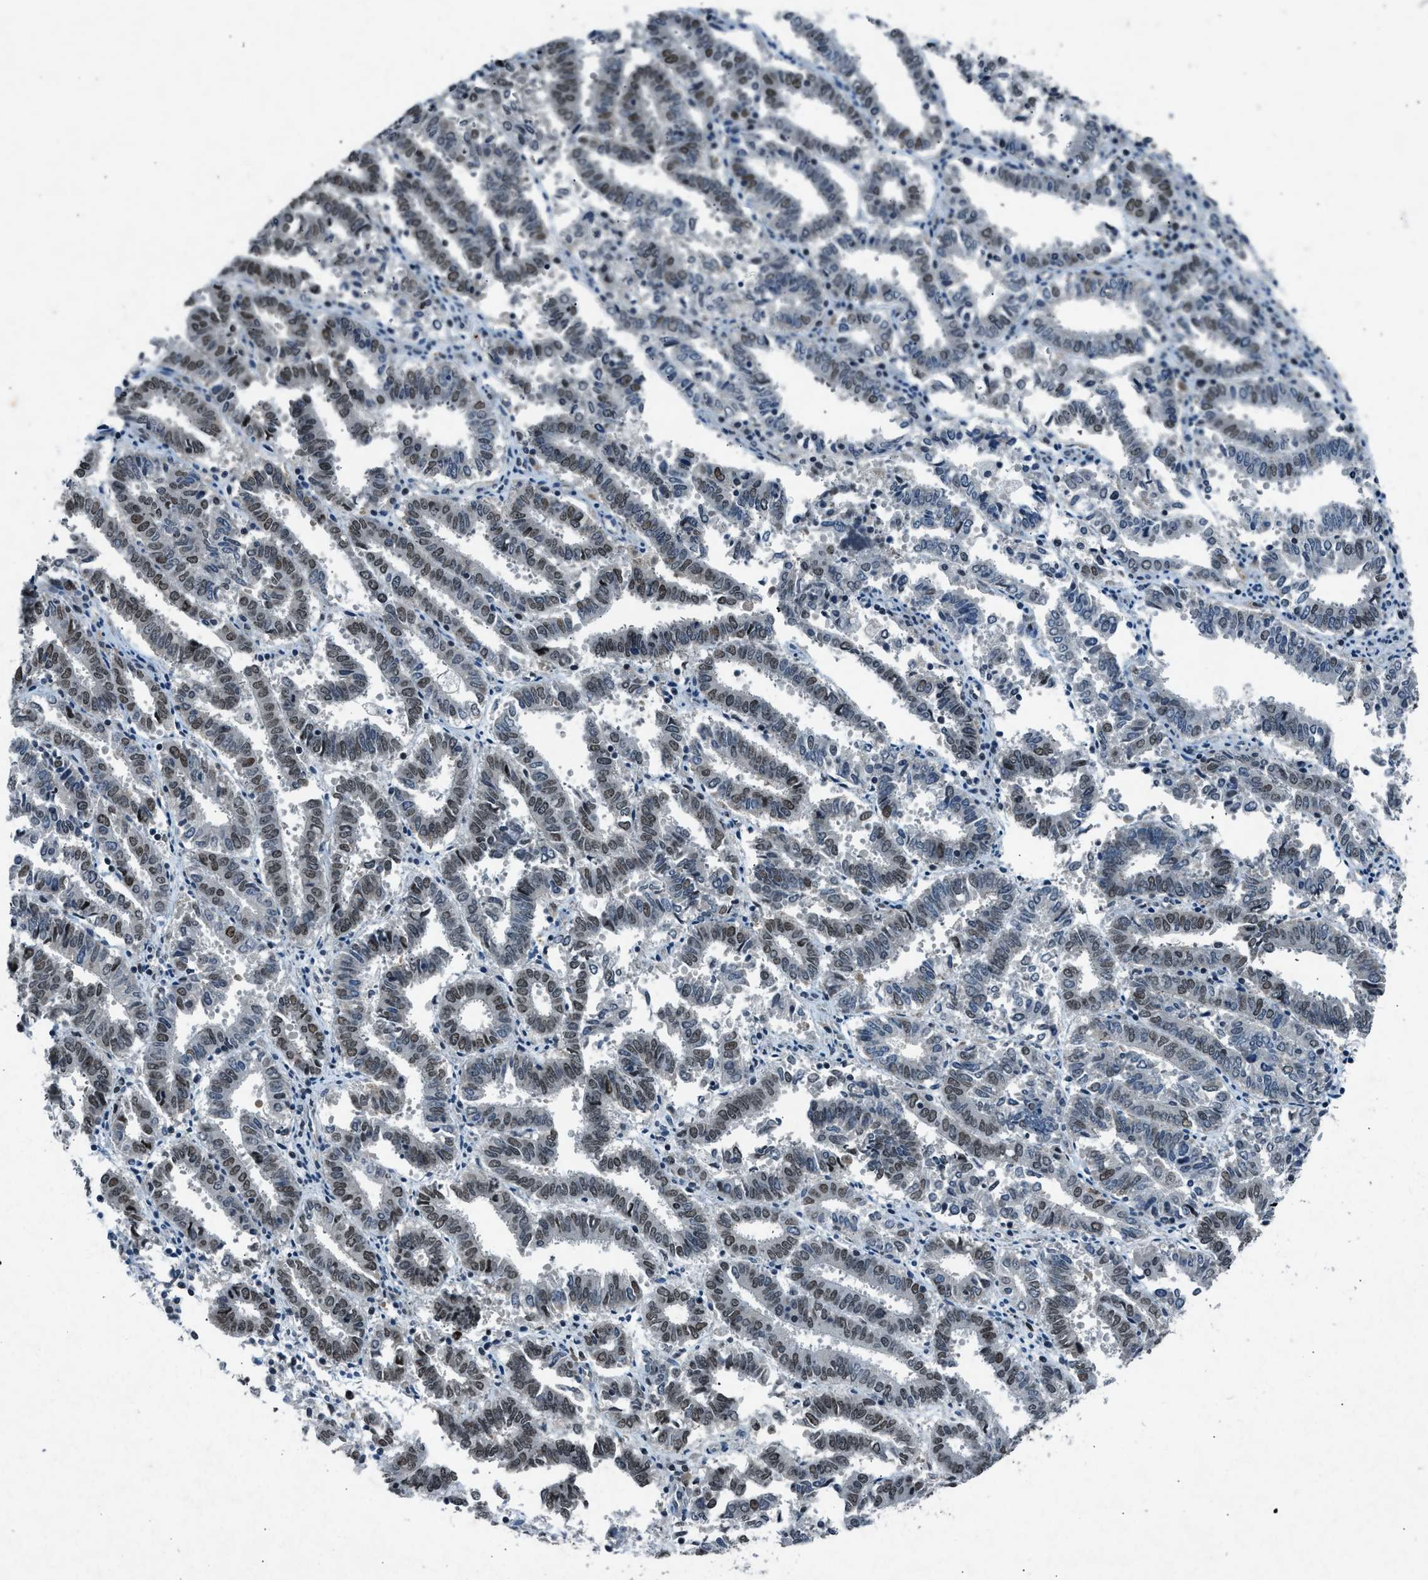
{"staining": {"intensity": "moderate", "quantity": "25%-75%", "location": "nuclear"}, "tissue": "endometrial cancer", "cell_type": "Tumor cells", "image_type": "cancer", "snomed": [{"axis": "morphology", "description": "Adenocarcinoma, NOS"}, {"axis": "topography", "description": "Uterus"}], "caption": "This micrograph shows immunohistochemistry (IHC) staining of endometrial cancer (adenocarcinoma), with medium moderate nuclear expression in approximately 25%-75% of tumor cells.", "gene": "ADCY1", "patient": {"sex": "female", "age": 83}}